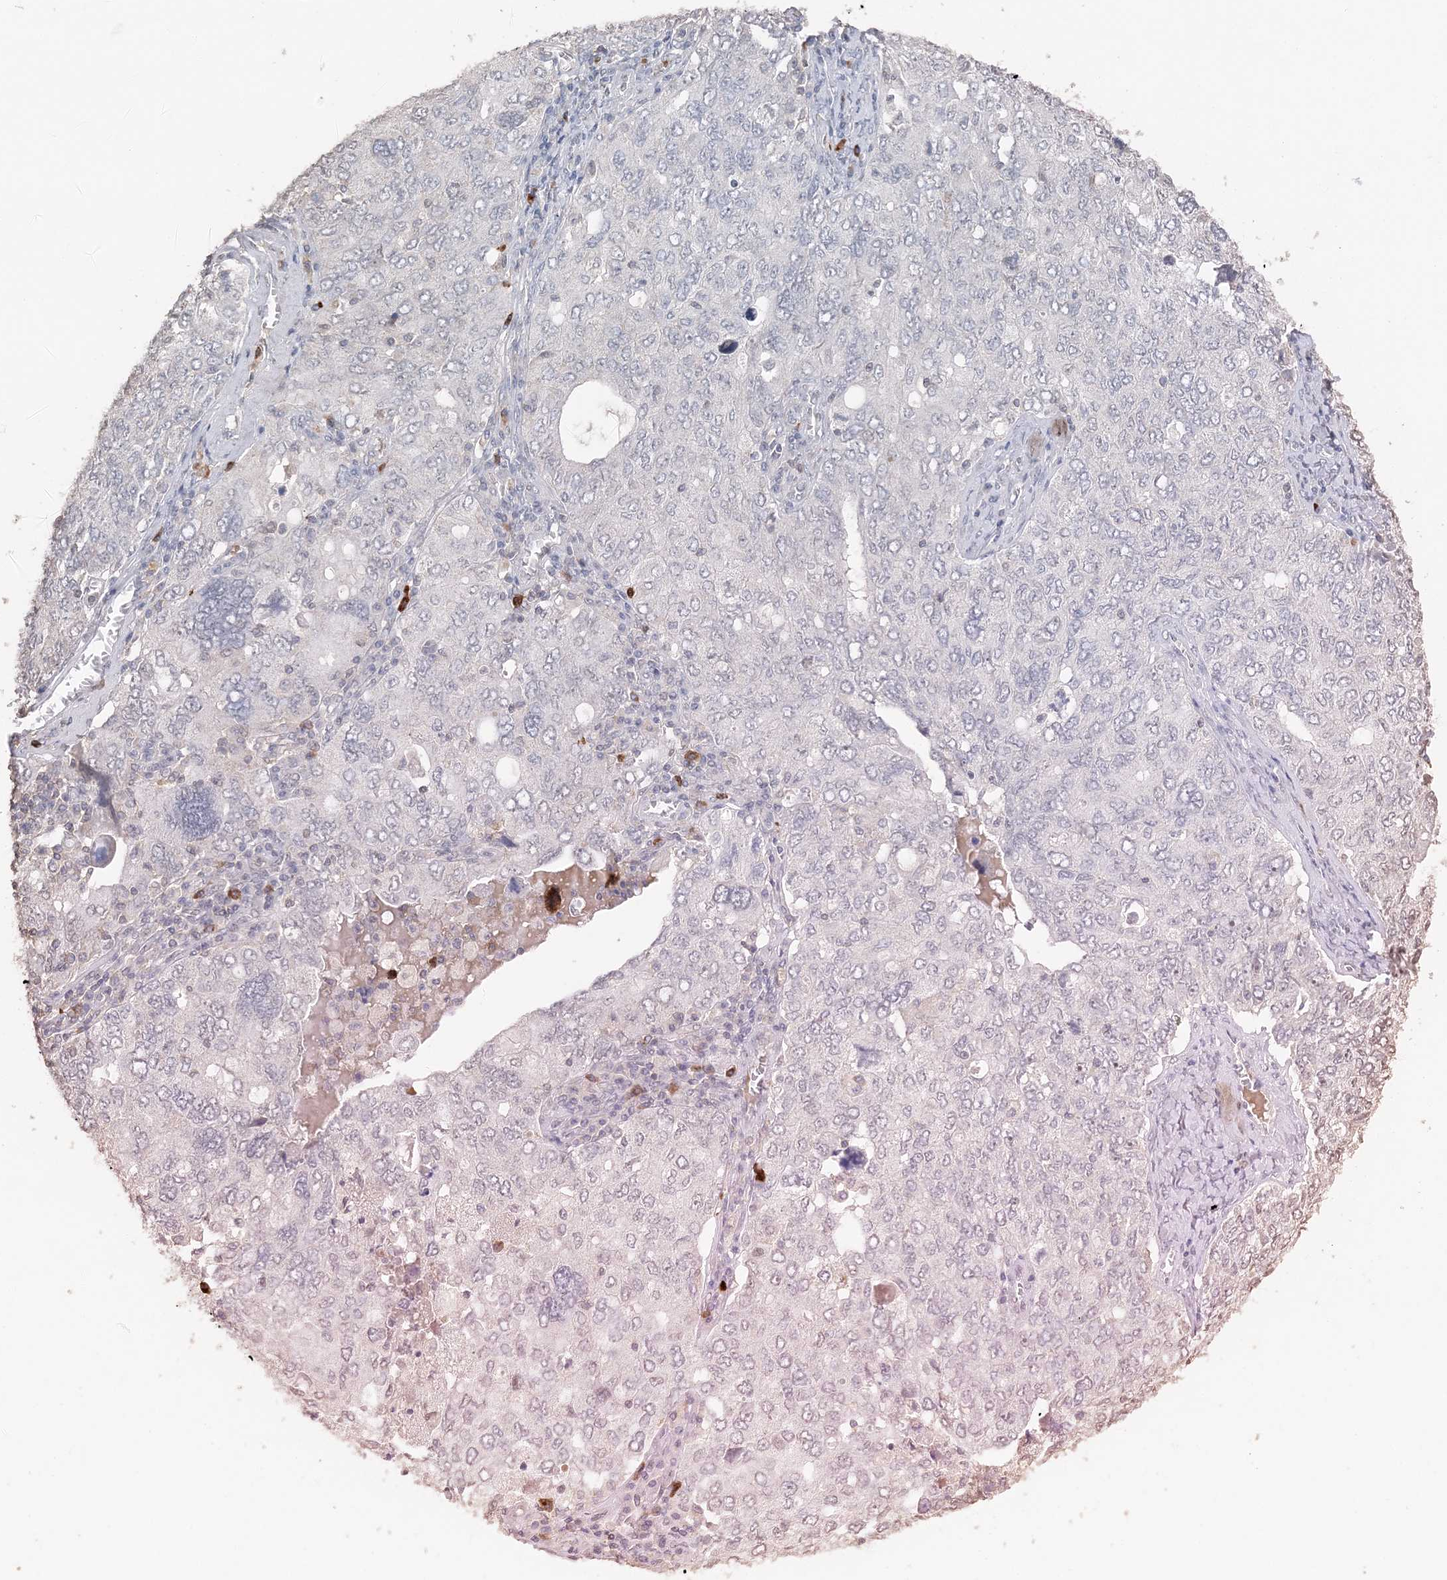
{"staining": {"intensity": "negative", "quantity": "none", "location": "none"}, "tissue": "ovarian cancer", "cell_type": "Tumor cells", "image_type": "cancer", "snomed": [{"axis": "morphology", "description": "Carcinoma, endometroid"}, {"axis": "topography", "description": "Ovary"}], "caption": "This image is of ovarian cancer stained with immunohistochemistry (IHC) to label a protein in brown with the nuclei are counter-stained blue. There is no expression in tumor cells.", "gene": "FAM110A", "patient": {"sex": "female", "age": 62}}